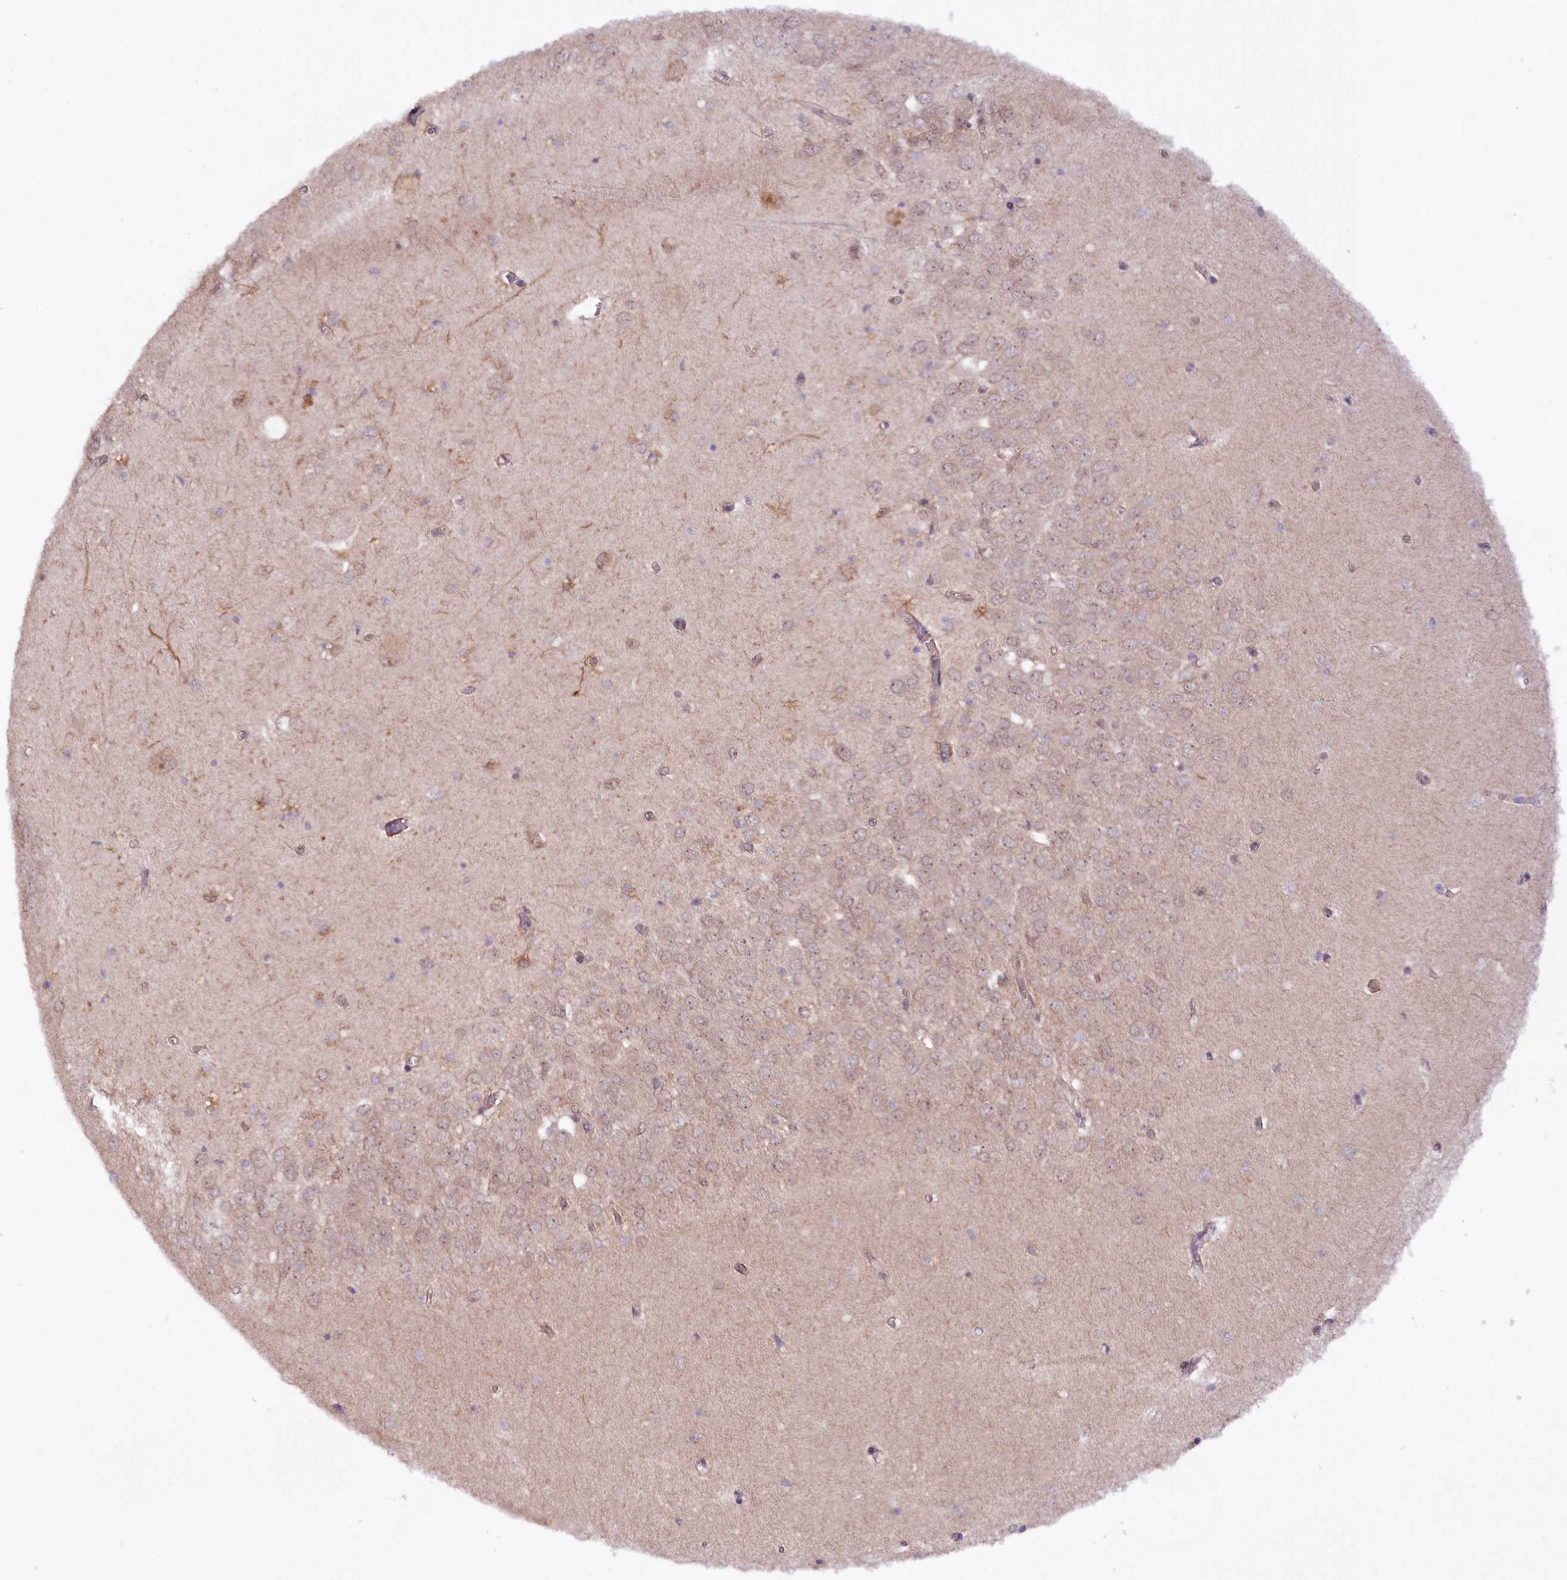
{"staining": {"intensity": "weak", "quantity": "<25%", "location": "cytoplasmic/membranous"}, "tissue": "hippocampus", "cell_type": "Glial cells", "image_type": "normal", "snomed": [{"axis": "morphology", "description": "Normal tissue, NOS"}, {"axis": "topography", "description": "Hippocampus"}], "caption": "IHC of normal hippocampus demonstrates no expression in glial cells.", "gene": "PHLDB1", "patient": {"sex": "male", "age": 70}}